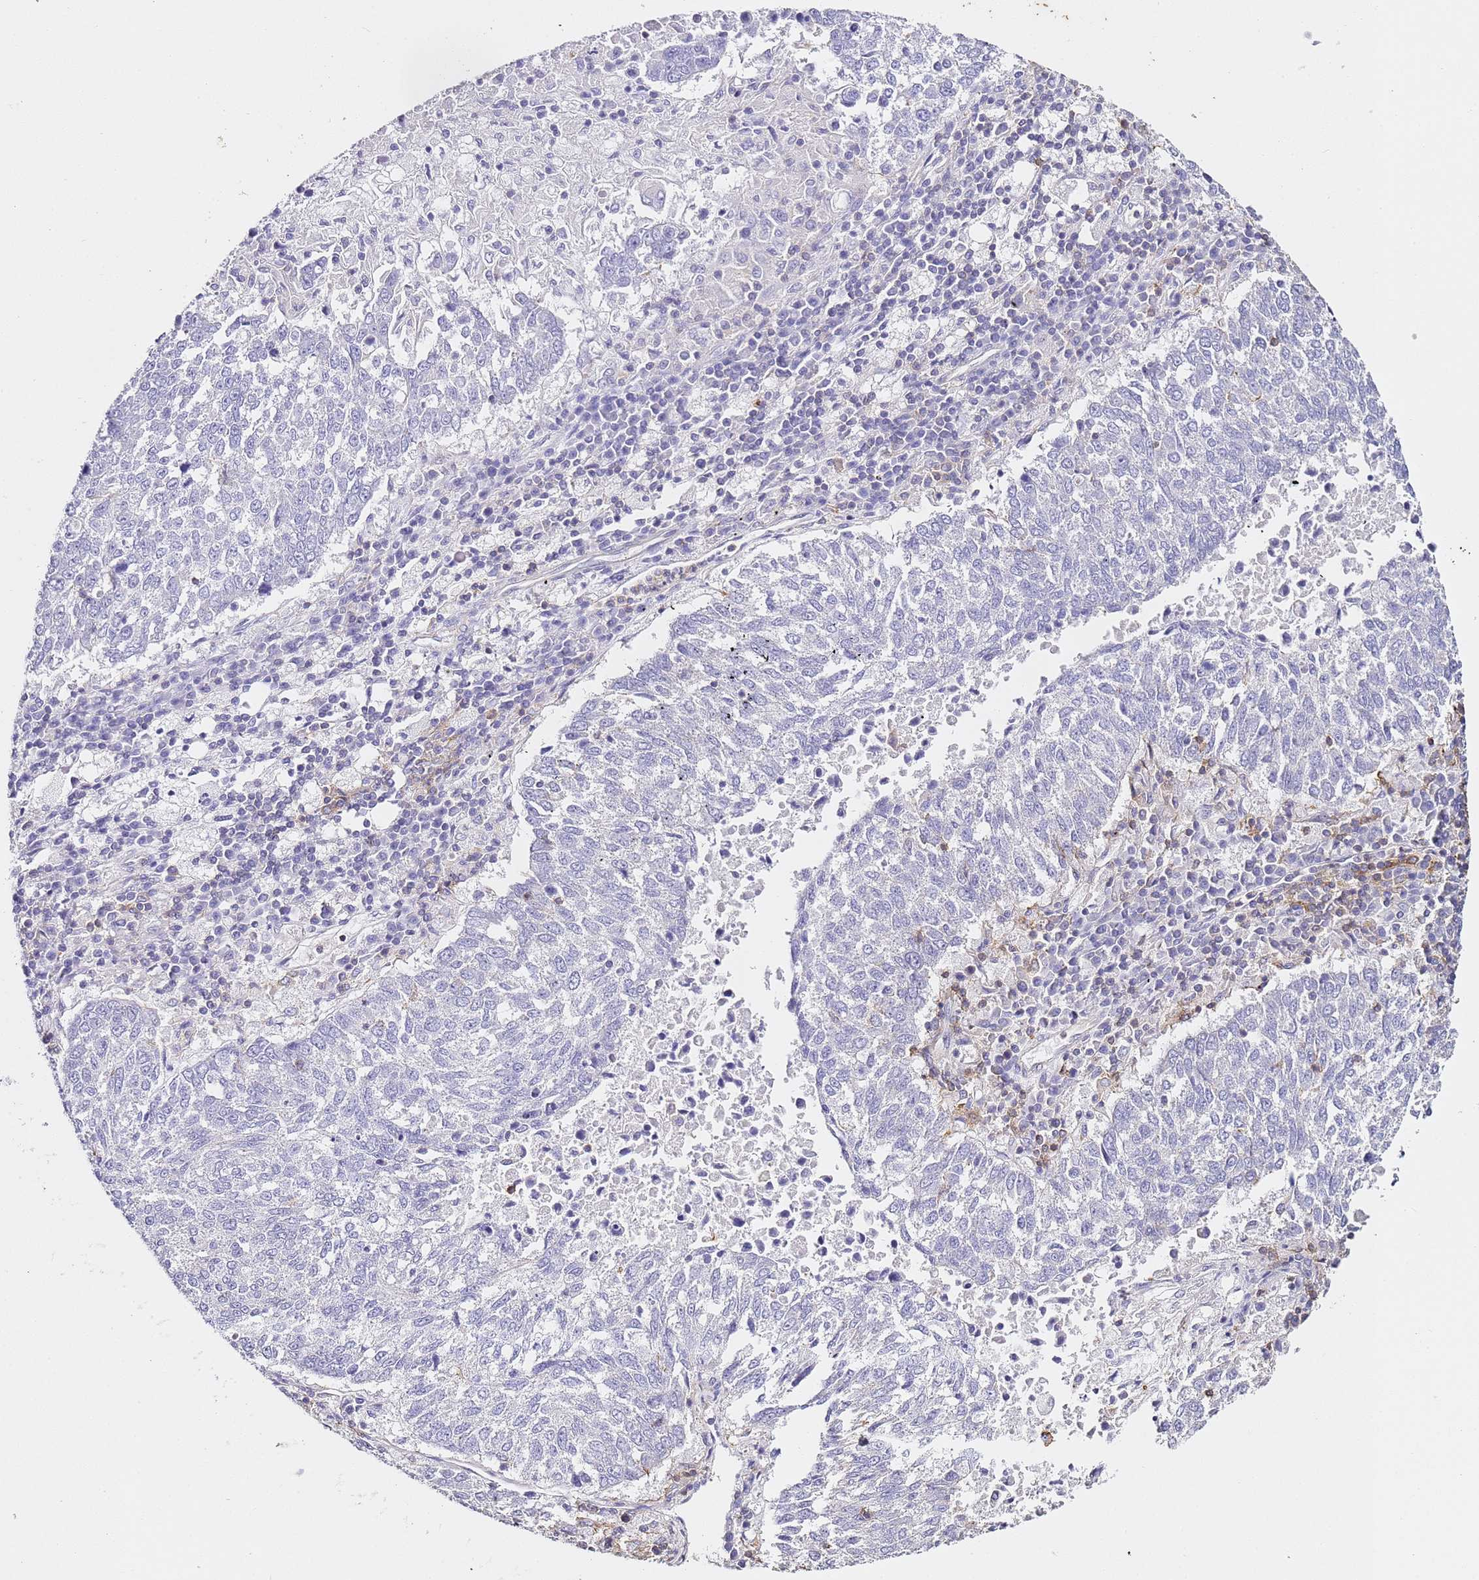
{"staining": {"intensity": "negative", "quantity": "none", "location": "none"}, "tissue": "lung cancer", "cell_type": "Tumor cells", "image_type": "cancer", "snomed": [{"axis": "morphology", "description": "Squamous cell carcinoma, NOS"}, {"axis": "topography", "description": "Lung"}], "caption": "DAB immunohistochemical staining of human lung cancer (squamous cell carcinoma) shows no significant expression in tumor cells. (Immunohistochemistry (ihc), brightfield microscopy, high magnification).", "gene": "ZNF671", "patient": {"sex": "male", "age": 73}}